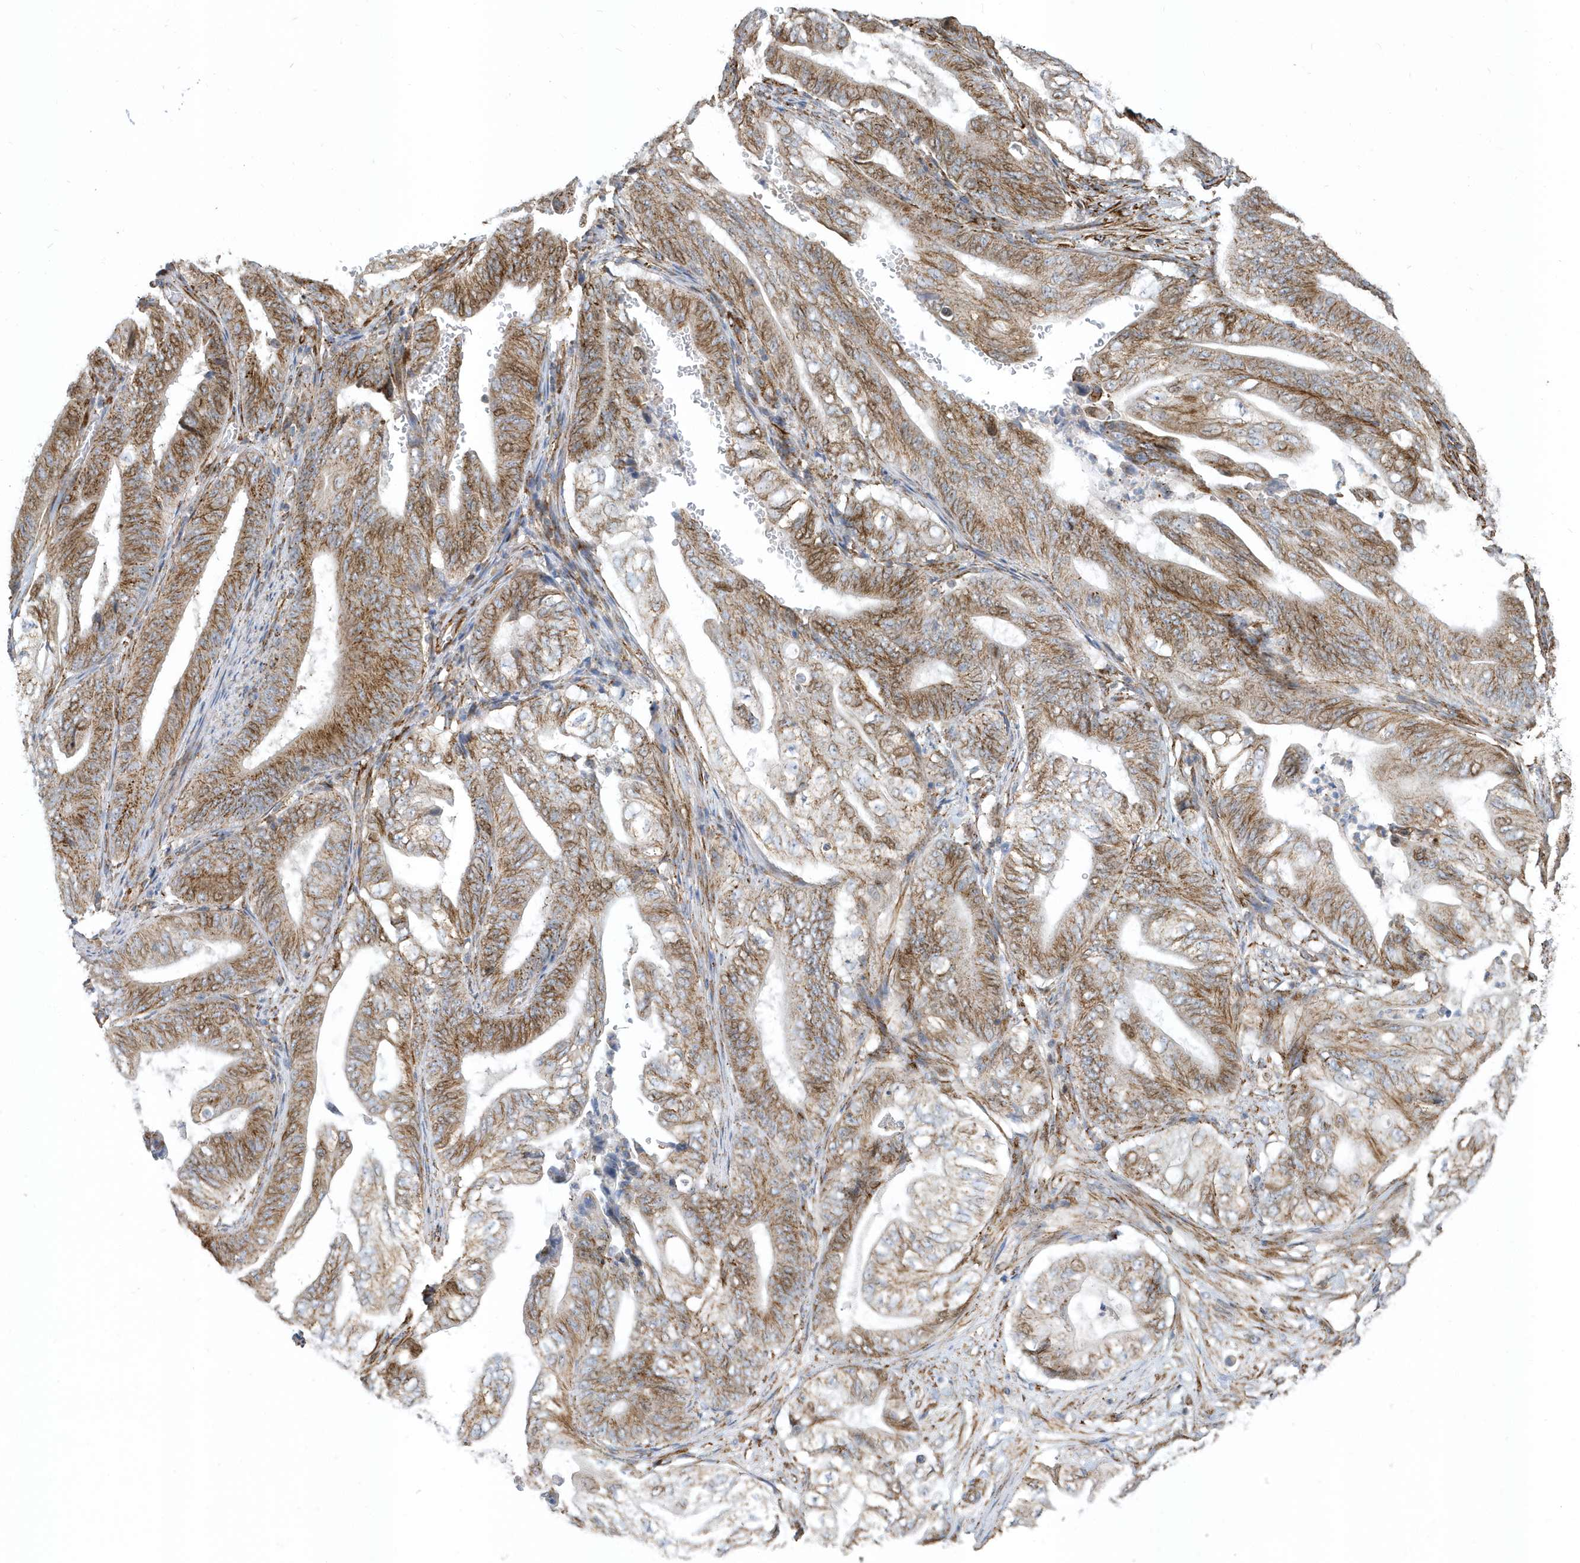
{"staining": {"intensity": "moderate", "quantity": ">75%", "location": "cytoplasmic/membranous"}, "tissue": "stomach cancer", "cell_type": "Tumor cells", "image_type": "cancer", "snomed": [{"axis": "morphology", "description": "Adenocarcinoma, NOS"}, {"axis": "topography", "description": "Stomach"}], "caption": "A medium amount of moderate cytoplasmic/membranous positivity is present in approximately >75% of tumor cells in adenocarcinoma (stomach) tissue.", "gene": "HRH4", "patient": {"sex": "female", "age": 73}}